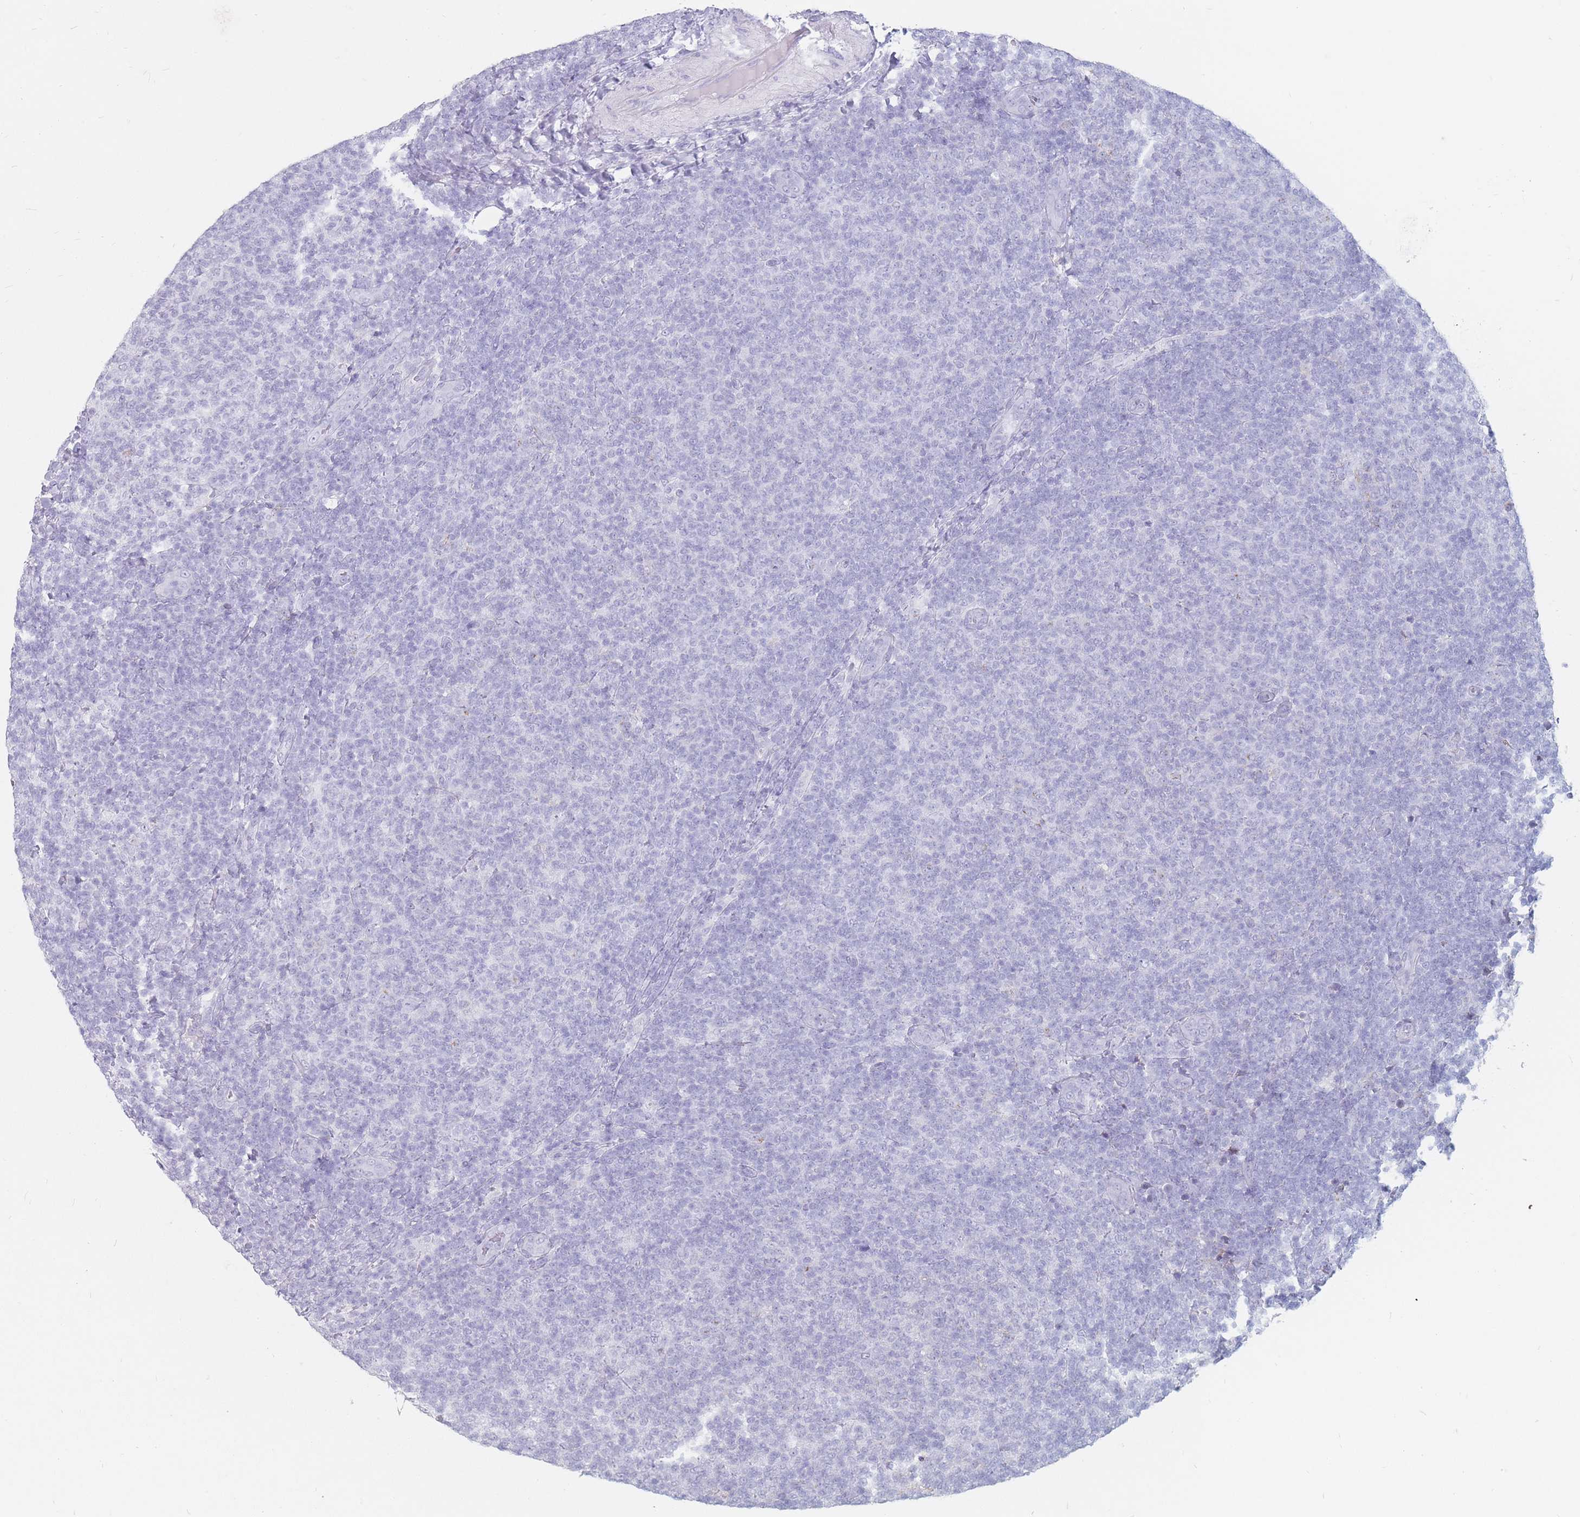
{"staining": {"intensity": "negative", "quantity": "none", "location": "none"}, "tissue": "lymphoma", "cell_type": "Tumor cells", "image_type": "cancer", "snomed": [{"axis": "morphology", "description": "Malignant lymphoma, non-Hodgkin's type, Low grade"}, {"axis": "topography", "description": "Lymph node"}], "caption": "A high-resolution histopathology image shows immunohistochemistry (IHC) staining of malignant lymphoma, non-Hodgkin's type (low-grade), which shows no significant positivity in tumor cells.", "gene": "ST3GAL5", "patient": {"sex": "male", "age": 66}}